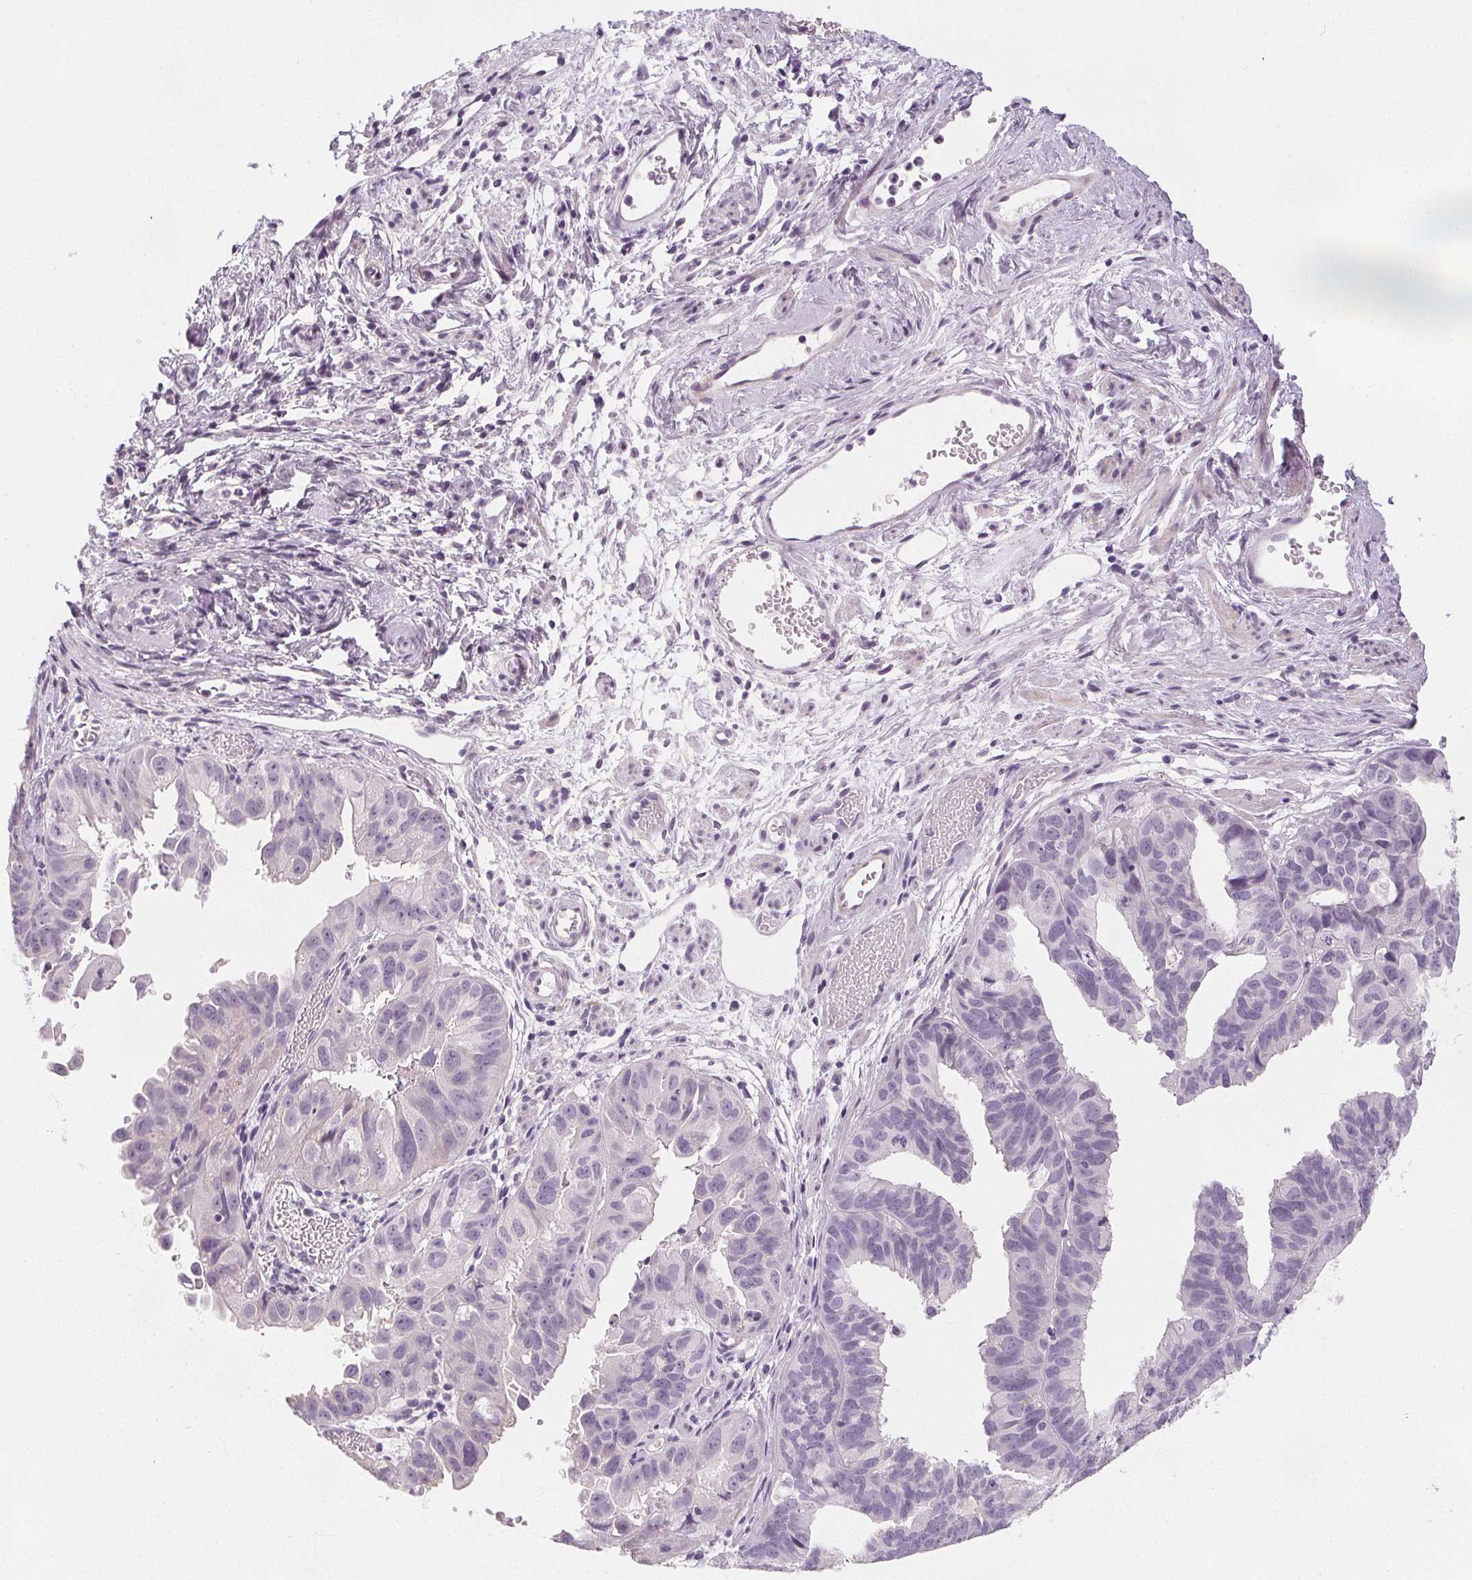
{"staining": {"intensity": "negative", "quantity": "none", "location": "none"}, "tissue": "ovarian cancer", "cell_type": "Tumor cells", "image_type": "cancer", "snomed": [{"axis": "morphology", "description": "Carcinoma, endometroid"}, {"axis": "topography", "description": "Ovary"}], "caption": "Ovarian cancer (endometroid carcinoma) was stained to show a protein in brown. There is no significant expression in tumor cells. Nuclei are stained in blue.", "gene": "SLC5A12", "patient": {"sex": "female", "age": 85}}